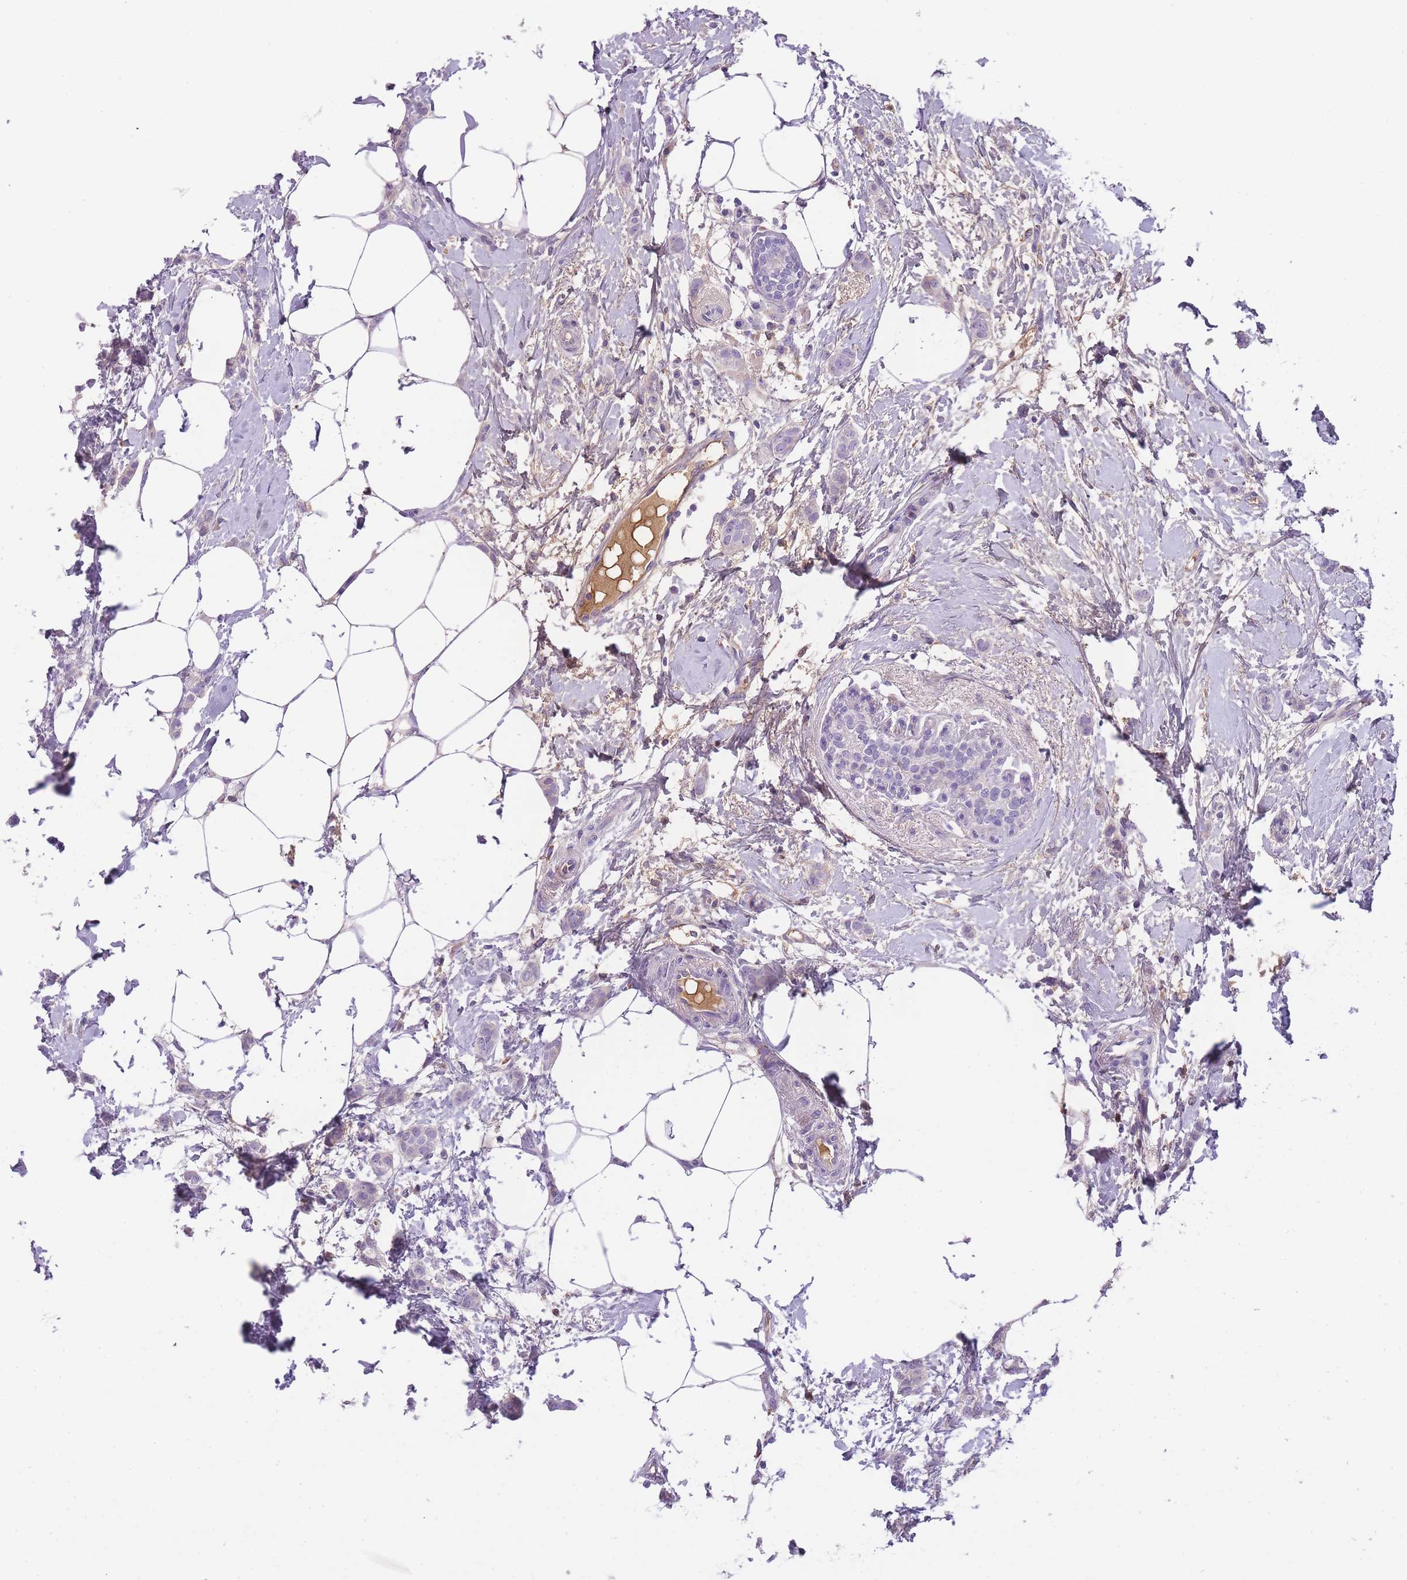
{"staining": {"intensity": "weak", "quantity": "<25%", "location": "cytoplasmic/membranous"}, "tissue": "breast cancer", "cell_type": "Tumor cells", "image_type": "cancer", "snomed": [{"axis": "morphology", "description": "Duct carcinoma"}, {"axis": "topography", "description": "Breast"}], "caption": "Tumor cells are negative for brown protein staining in intraductal carcinoma (breast). Nuclei are stained in blue.", "gene": "GNAT1", "patient": {"sex": "female", "age": 72}}